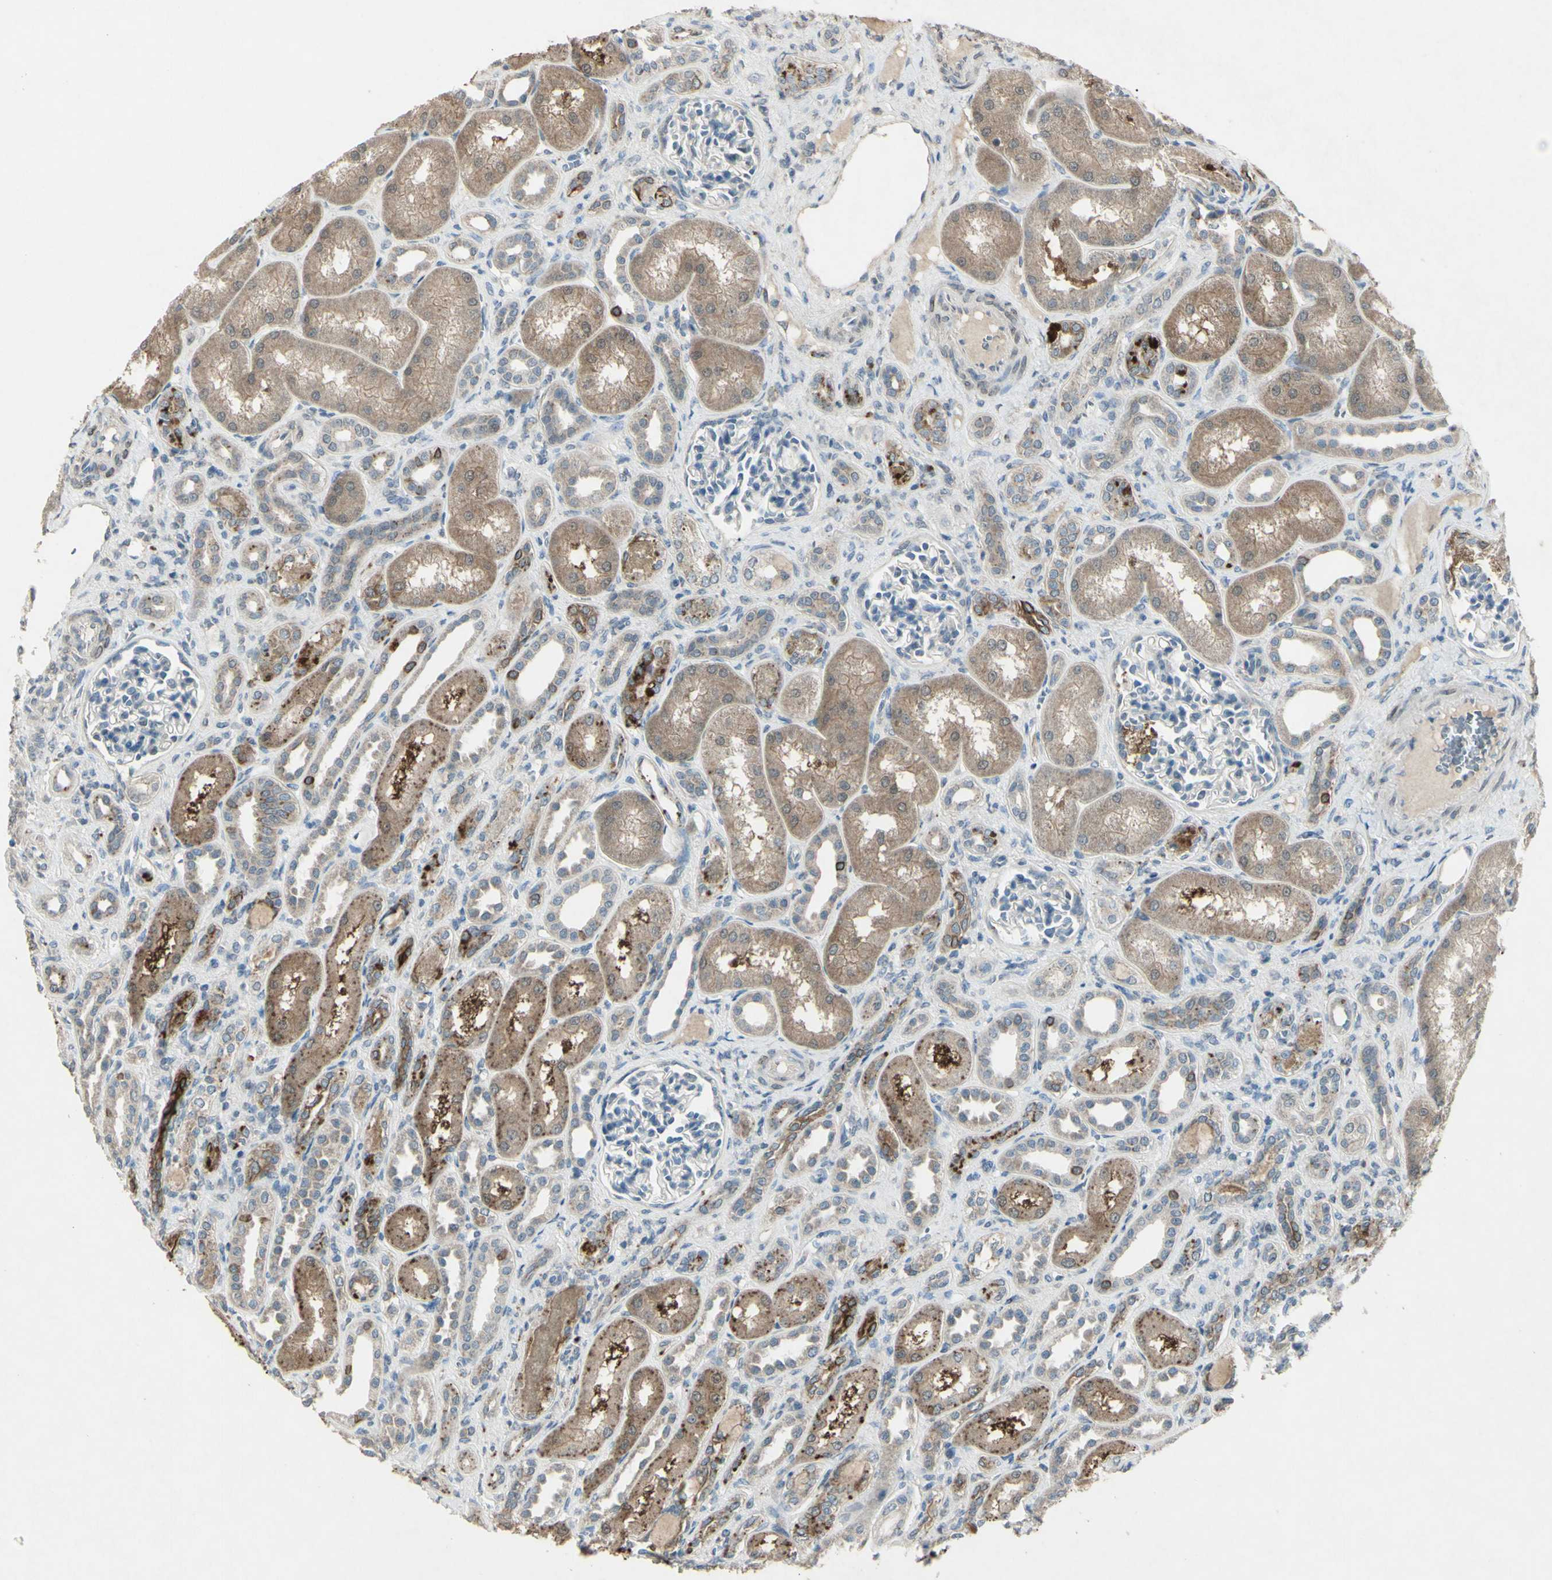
{"staining": {"intensity": "negative", "quantity": "none", "location": "none"}, "tissue": "kidney", "cell_type": "Cells in glomeruli", "image_type": "normal", "snomed": [{"axis": "morphology", "description": "Normal tissue, NOS"}, {"axis": "topography", "description": "Kidney"}], "caption": "This is a micrograph of immunohistochemistry (IHC) staining of unremarkable kidney, which shows no expression in cells in glomeruli.", "gene": "TIMM21", "patient": {"sex": "male", "age": 7}}